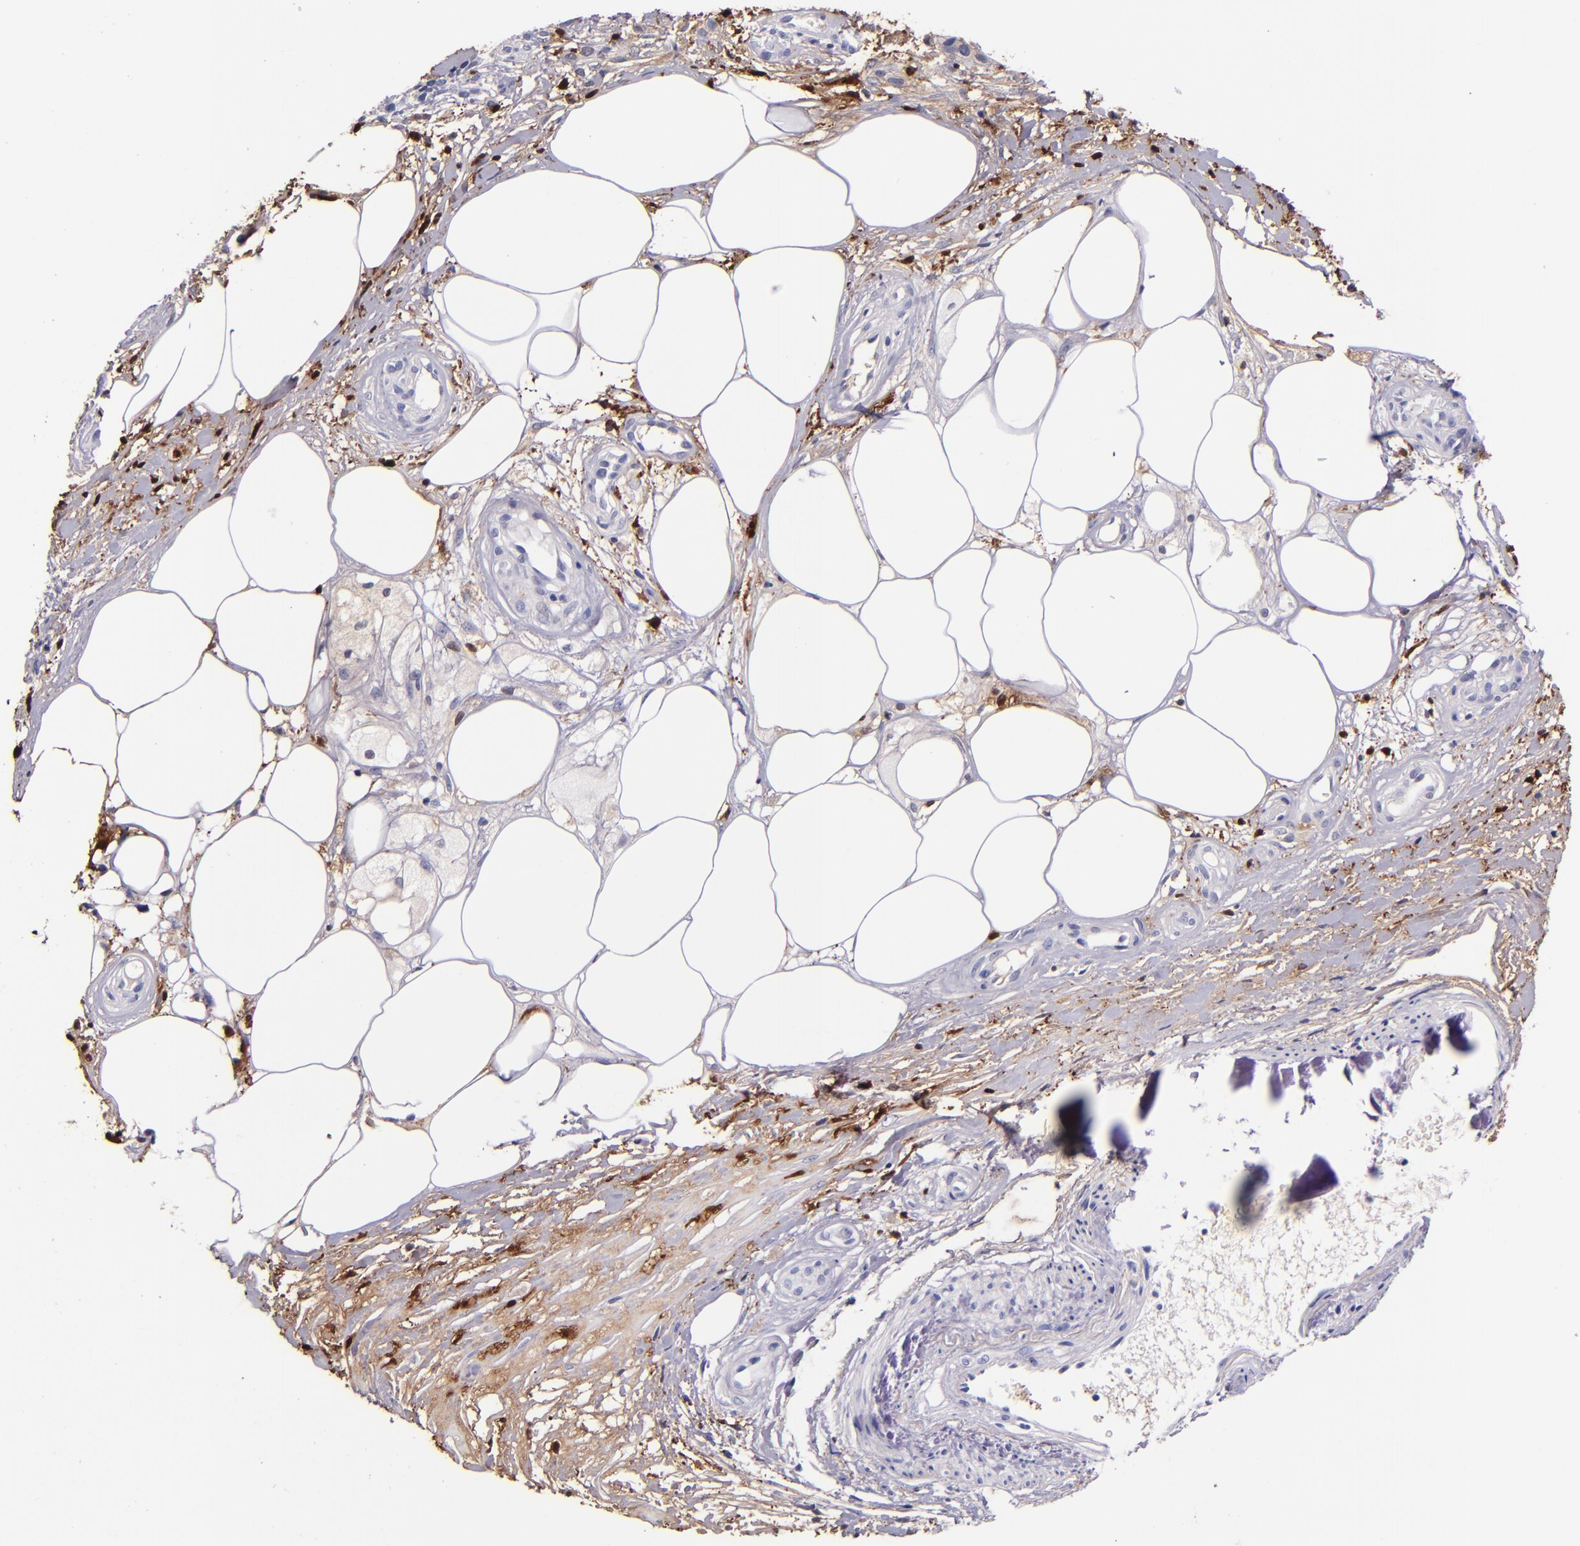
{"staining": {"intensity": "negative", "quantity": "none", "location": "none"}, "tissue": "melanoma", "cell_type": "Tumor cells", "image_type": "cancer", "snomed": [{"axis": "morphology", "description": "Malignant melanoma, NOS"}, {"axis": "topography", "description": "Skin"}], "caption": "Immunohistochemistry (IHC) photomicrograph of human melanoma stained for a protein (brown), which demonstrates no positivity in tumor cells.", "gene": "F13A1", "patient": {"sex": "female", "age": 85}}